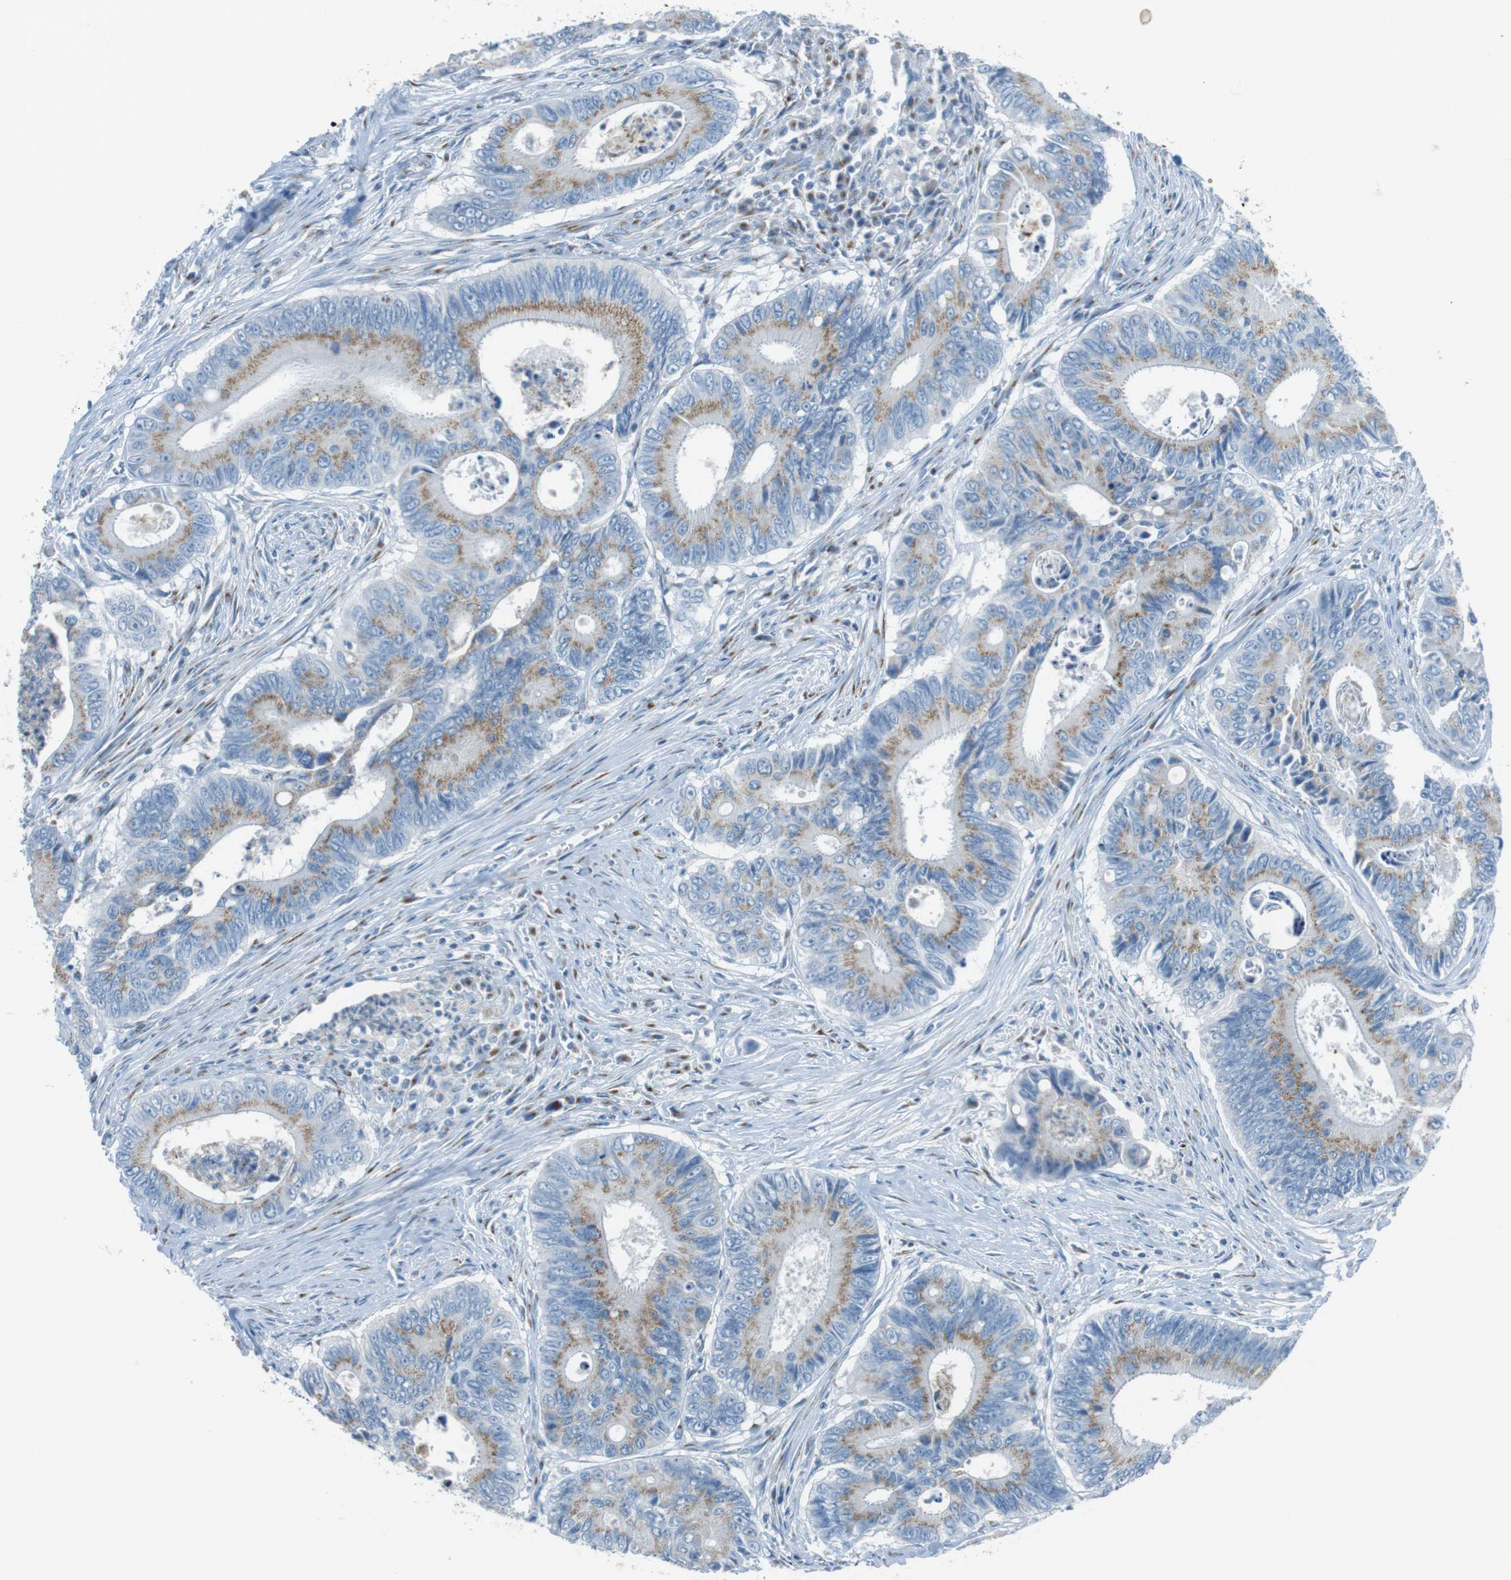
{"staining": {"intensity": "weak", "quantity": "25%-75%", "location": "cytoplasmic/membranous"}, "tissue": "colorectal cancer", "cell_type": "Tumor cells", "image_type": "cancer", "snomed": [{"axis": "morphology", "description": "Inflammation, NOS"}, {"axis": "morphology", "description": "Adenocarcinoma, NOS"}, {"axis": "topography", "description": "Colon"}], "caption": "An image of colorectal cancer stained for a protein reveals weak cytoplasmic/membranous brown staining in tumor cells.", "gene": "TXNDC15", "patient": {"sex": "male", "age": 72}}